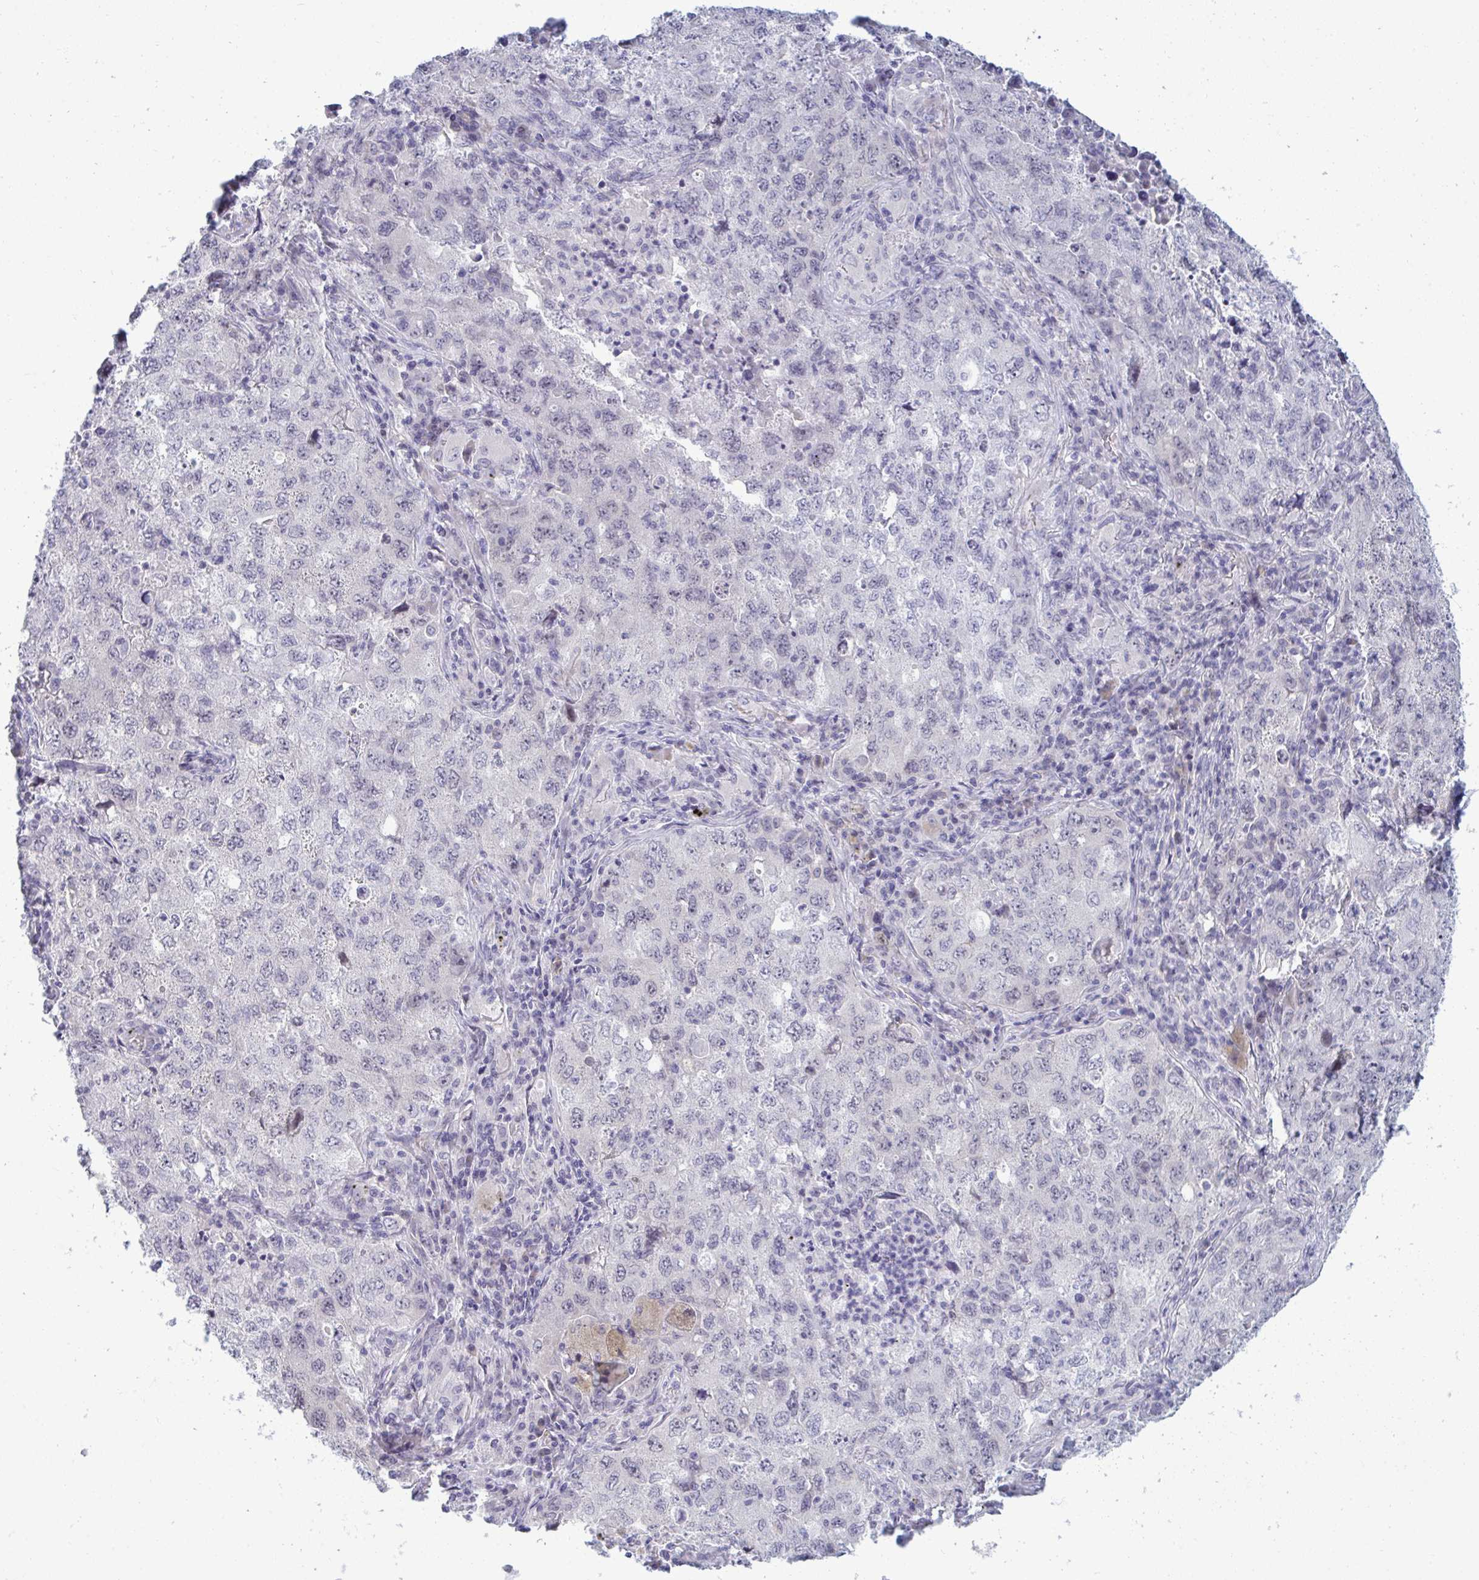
{"staining": {"intensity": "negative", "quantity": "none", "location": "none"}, "tissue": "lung cancer", "cell_type": "Tumor cells", "image_type": "cancer", "snomed": [{"axis": "morphology", "description": "Adenocarcinoma, NOS"}, {"axis": "topography", "description": "Lung"}], "caption": "This is an IHC image of human adenocarcinoma (lung). There is no positivity in tumor cells.", "gene": "RNASEH1", "patient": {"sex": "female", "age": 57}}